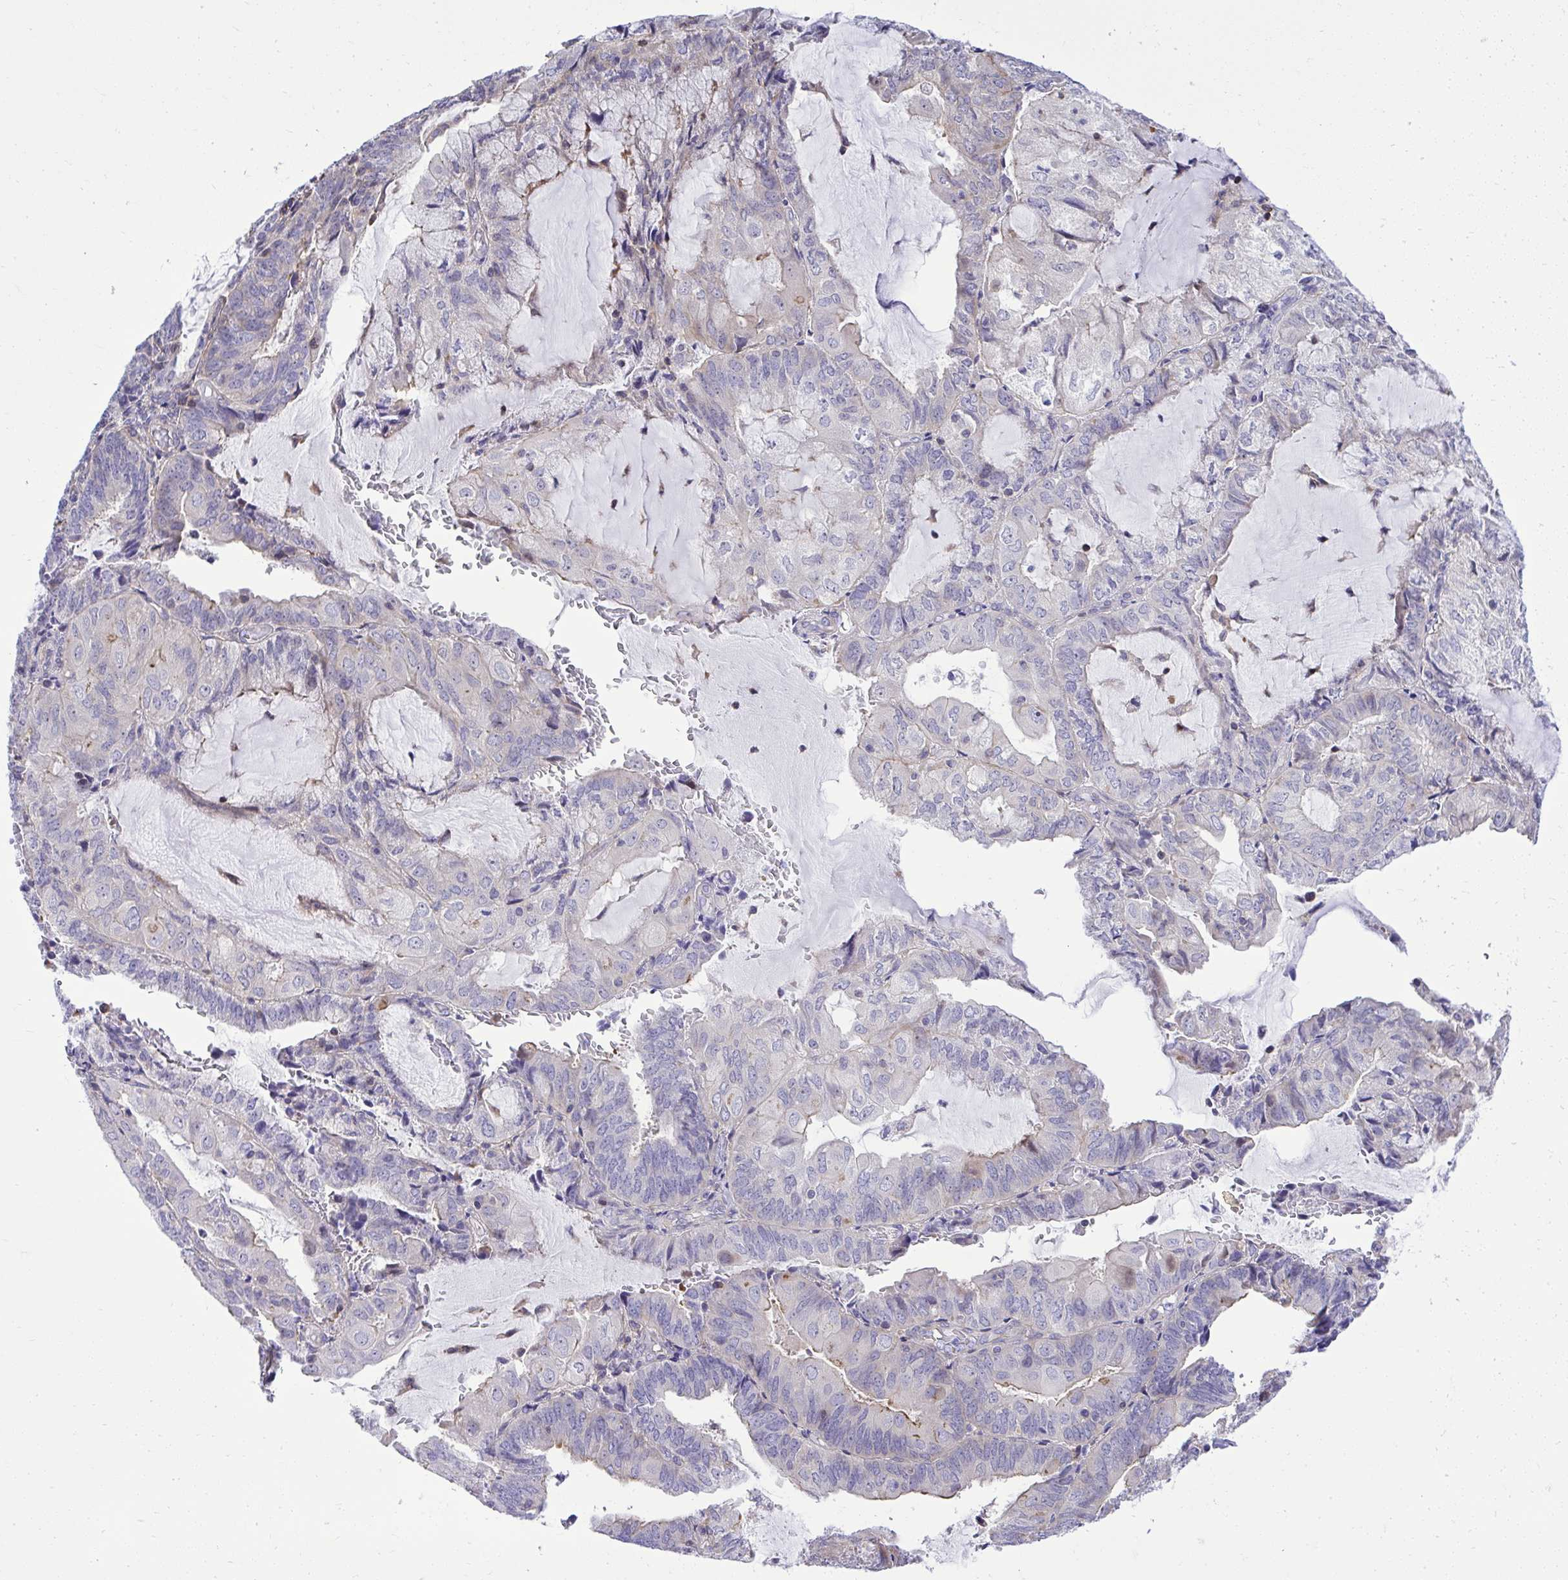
{"staining": {"intensity": "negative", "quantity": "none", "location": "none"}, "tissue": "endometrial cancer", "cell_type": "Tumor cells", "image_type": "cancer", "snomed": [{"axis": "morphology", "description": "Adenocarcinoma, NOS"}, {"axis": "topography", "description": "Endometrium"}], "caption": "This is an immunohistochemistry histopathology image of endometrial cancer (adenocarcinoma). There is no expression in tumor cells.", "gene": "GRK4", "patient": {"sex": "female", "age": 81}}